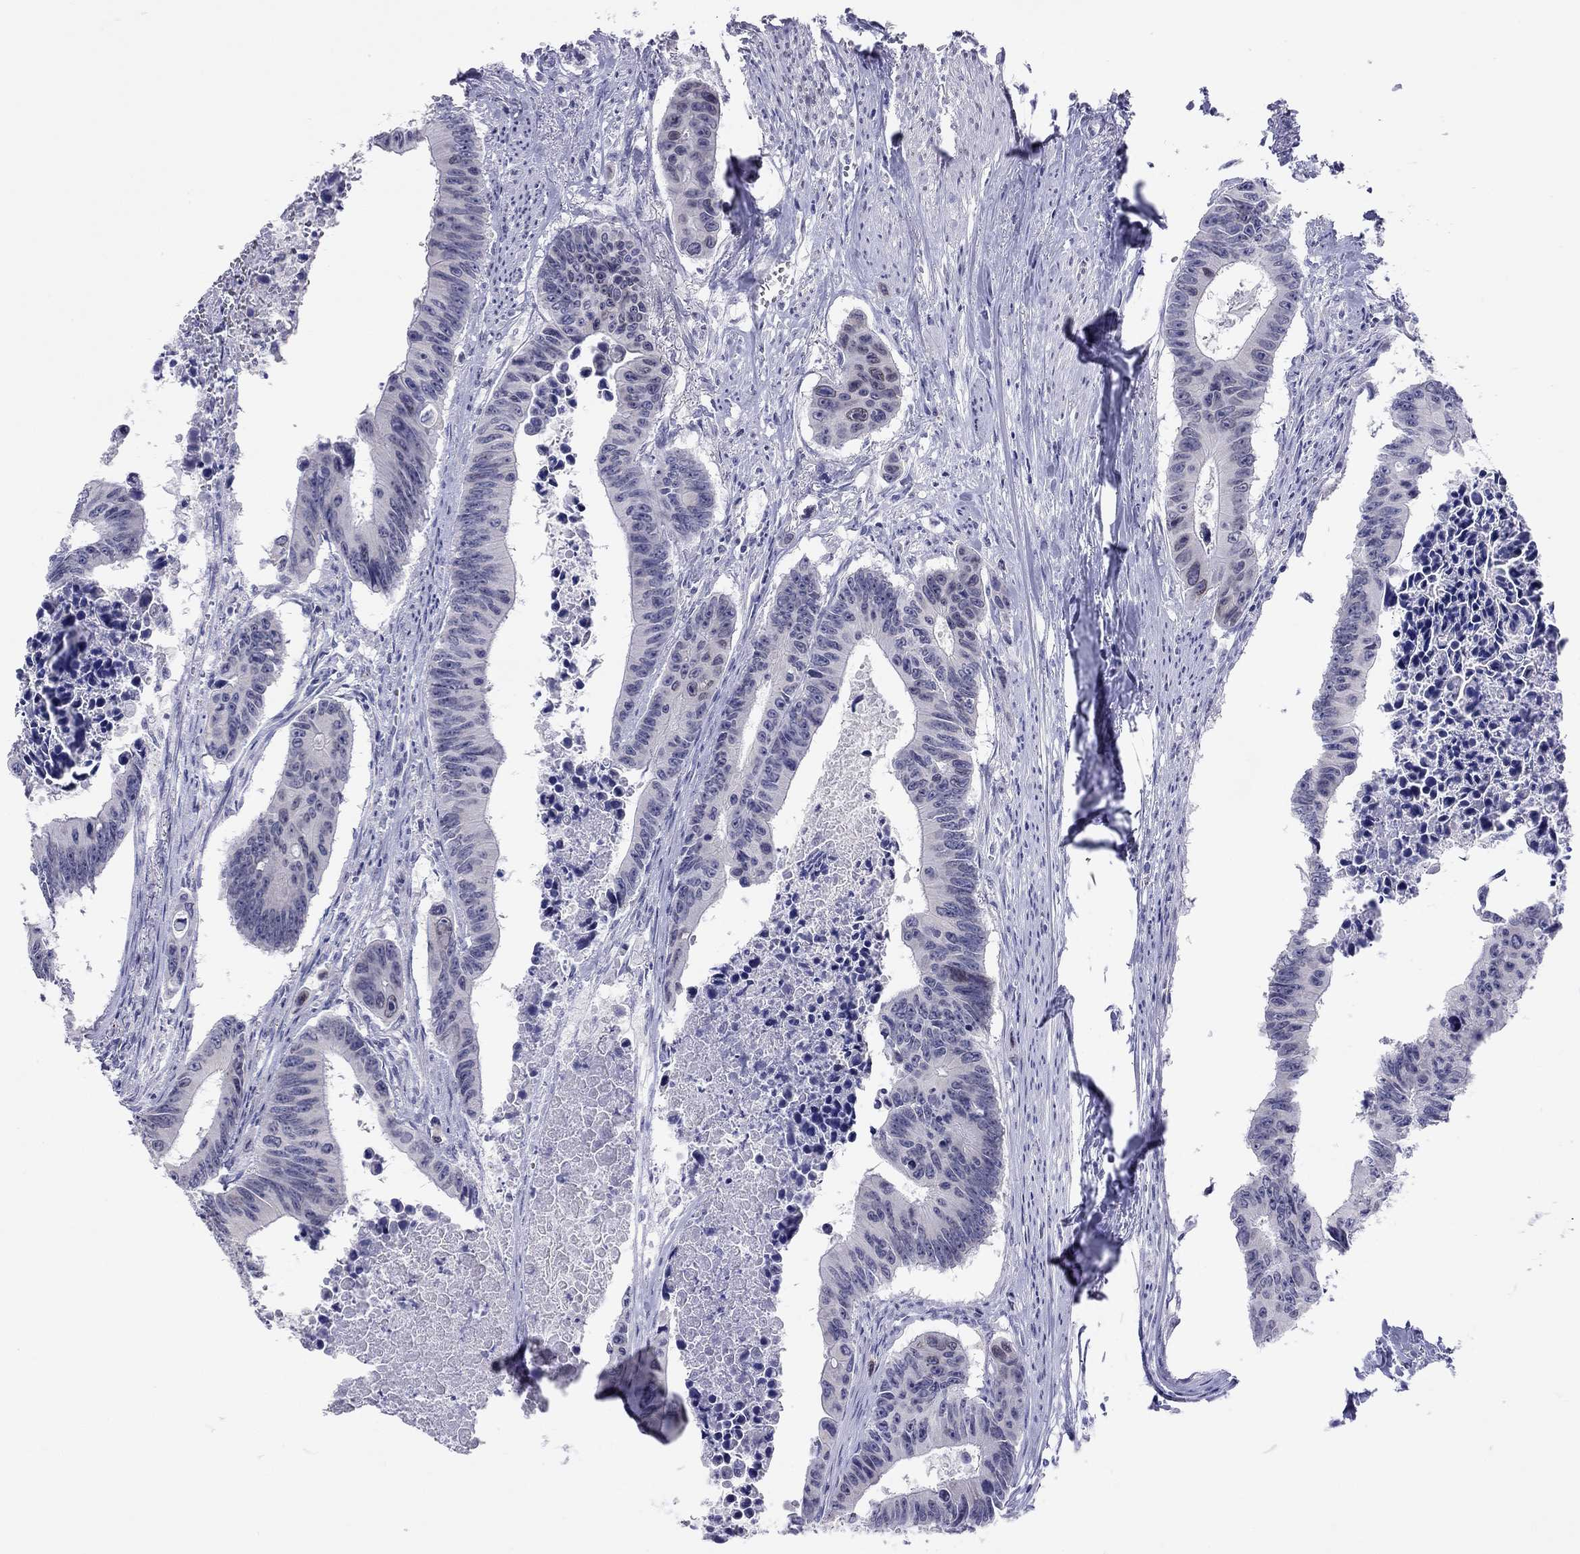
{"staining": {"intensity": "negative", "quantity": "none", "location": "none"}, "tissue": "colorectal cancer", "cell_type": "Tumor cells", "image_type": "cancer", "snomed": [{"axis": "morphology", "description": "Adenocarcinoma, NOS"}, {"axis": "topography", "description": "Colon"}], "caption": "Colorectal cancer (adenocarcinoma) stained for a protein using immunohistochemistry shows no staining tumor cells.", "gene": "ARMC12", "patient": {"sex": "female", "age": 87}}